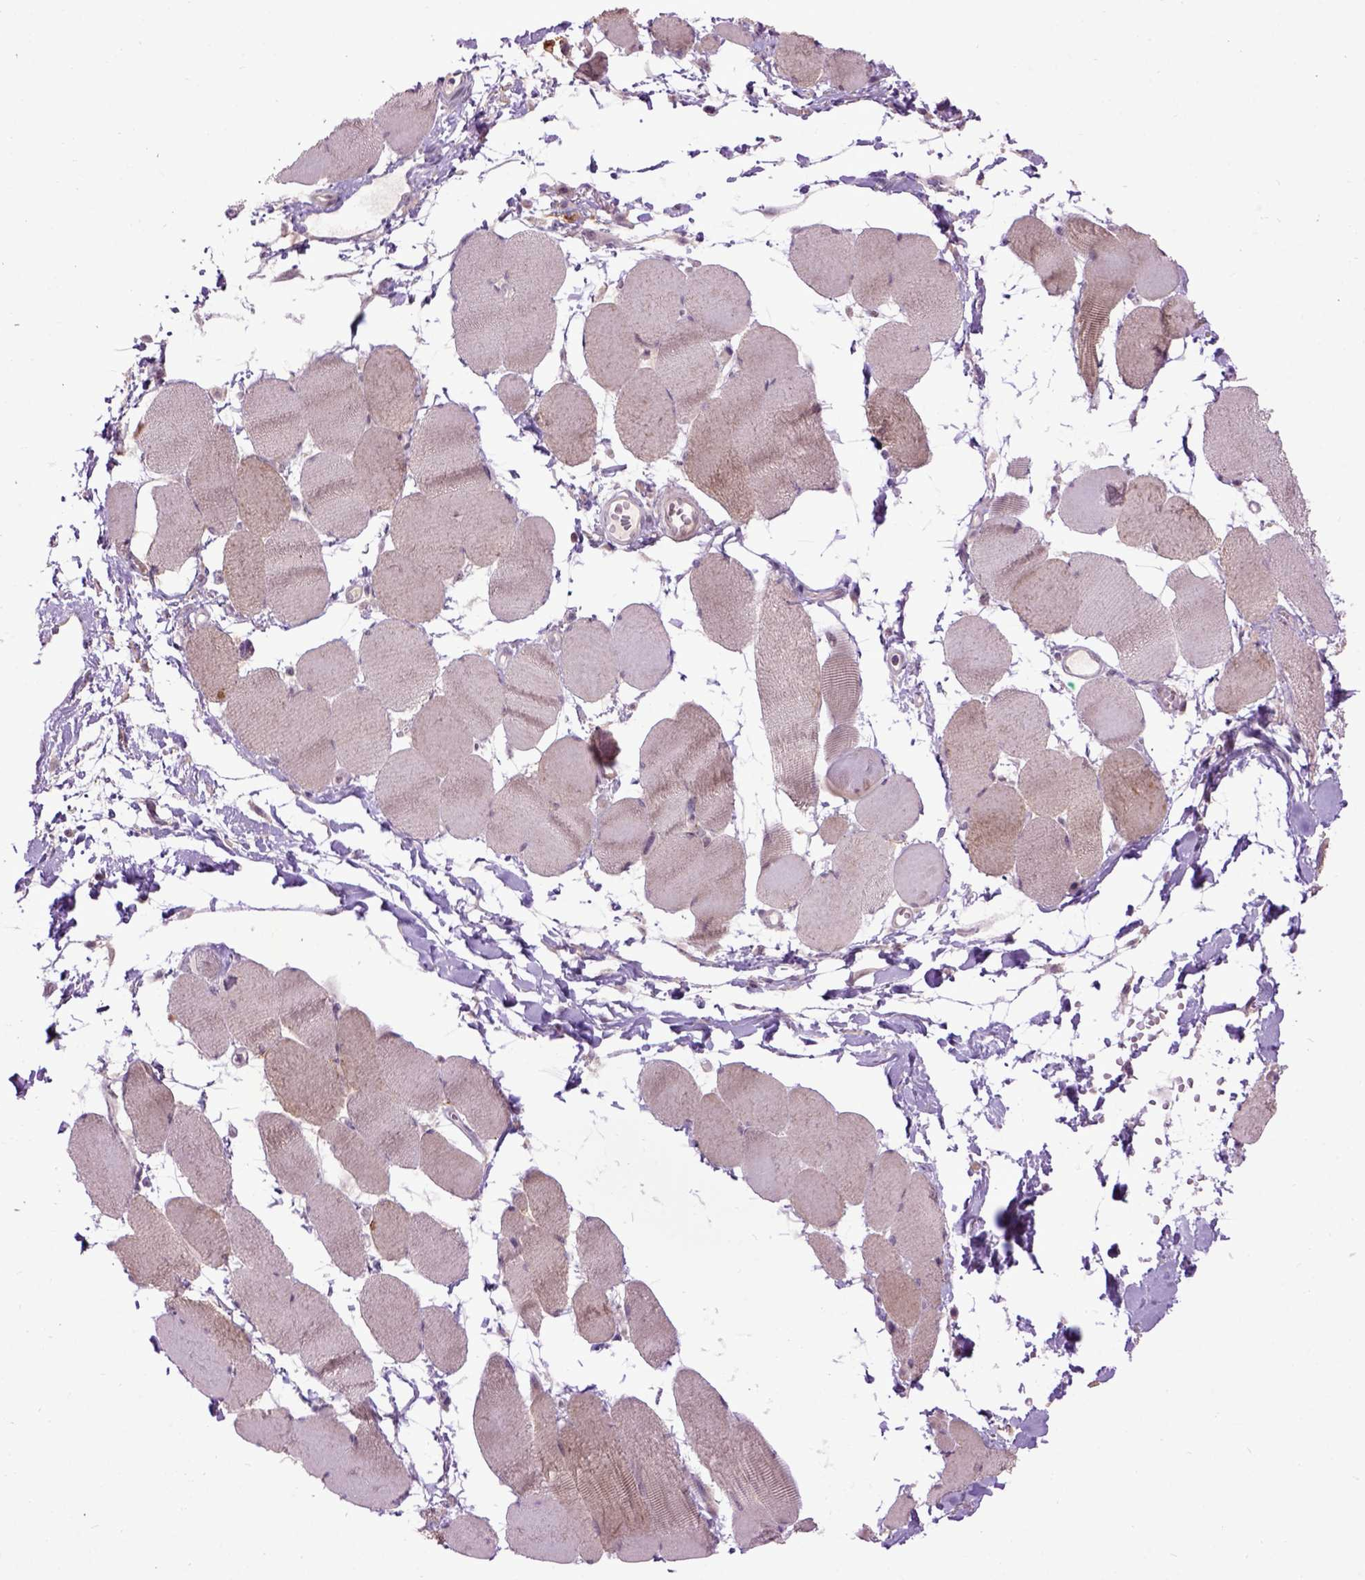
{"staining": {"intensity": "negative", "quantity": "none", "location": "none"}, "tissue": "skeletal muscle", "cell_type": "Myocytes", "image_type": "normal", "snomed": [{"axis": "morphology", "description": "Normal tissue, NOS"}, {"axis": "topography", "description": "Skeletal muscle"}], "caption": "The image shows no staining of myocytes in normal skeletal muscle.", "gene": "EMILIN3", "patient": {"sex": "female", "age": 75}}